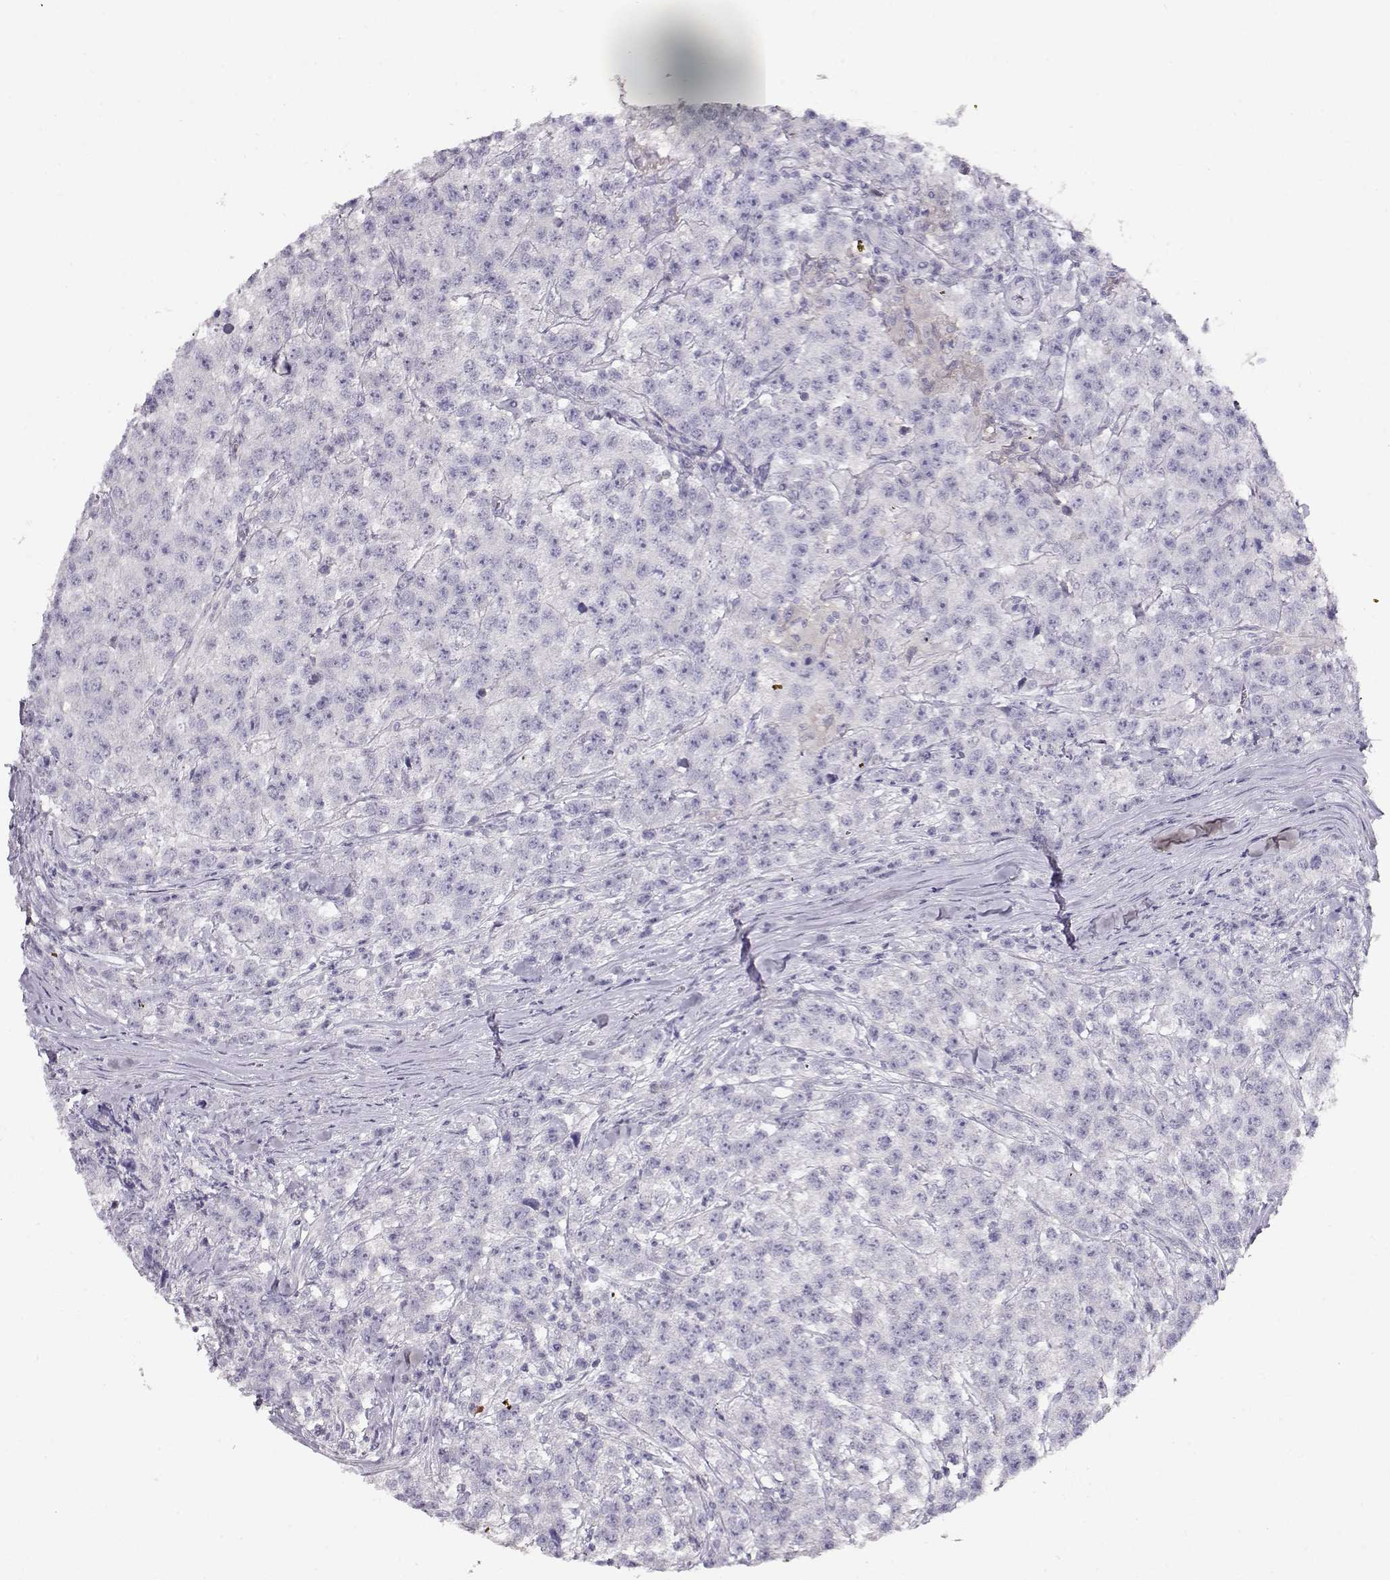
{"staining": {"intensity": "negative", "quantity": "none", "location": "none"}, "tissue": "testis cancer", "cell_type": "Tumor cells", "image_type": "cancer", "snomed": [{"axis": "morphology", "description": "Seminoma, NOS"}, {"axis": "topography", "description": "Testis"}], "caption": "Tumor cells show no significant positivity in testis cancer.", "gene": "NDRG4", "patient": {"sex": "male", "age": 59}}